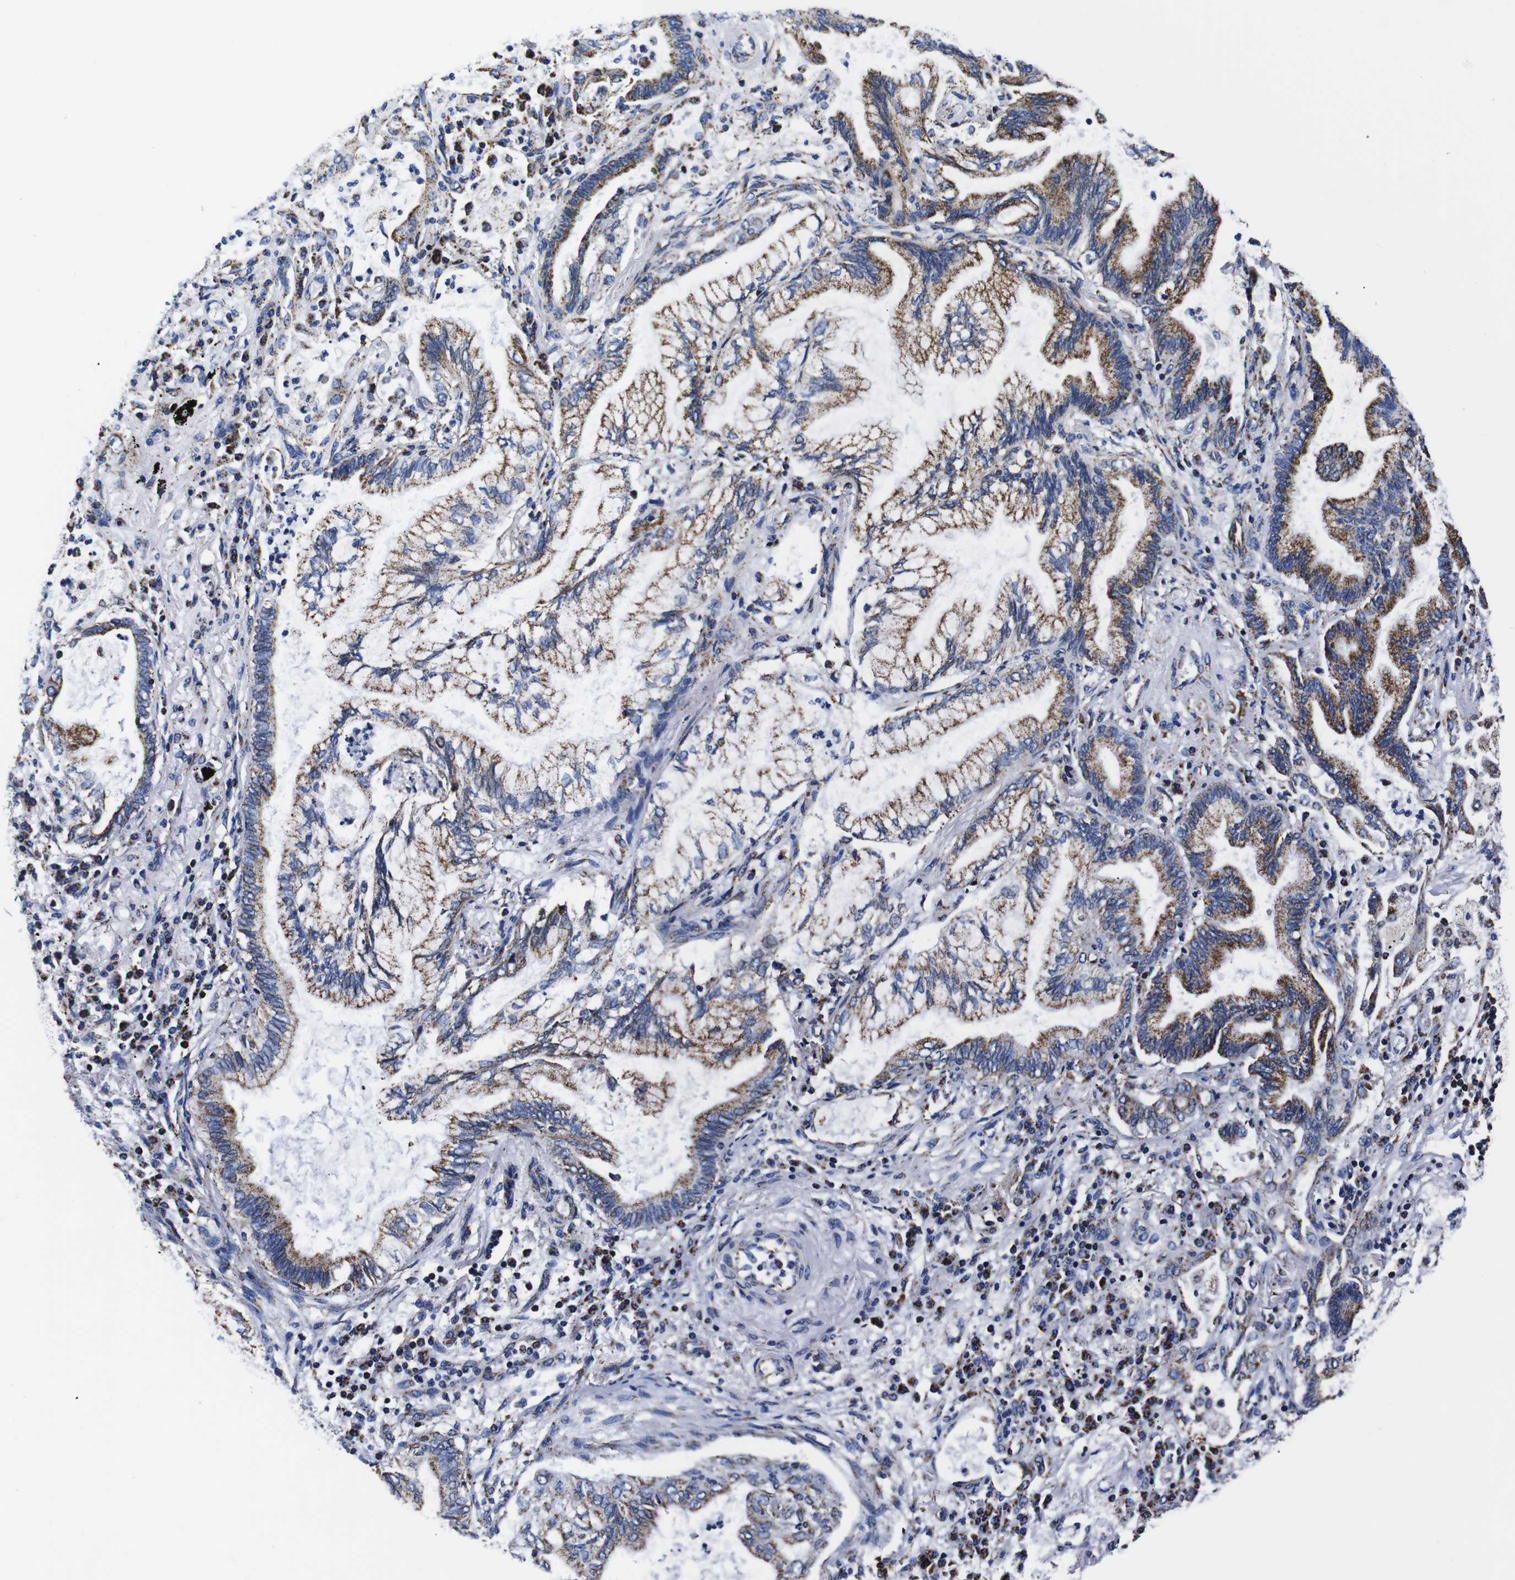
{"staining": {"intensity": "moderate", "quantity": ">75%", "location": "cytoplasmic/membranous"}, "tissue": "lung cancer", "cell_type": "Tumor cells", "image_type": "cancer", "snomed": [{"axis": "morphology", "description": "Normal tissue, NOS"}, {"axis": "morphology", "description": "Adenocarcinoma, NOS"}, {"axis": "topography", "description": "Bronchus"}, {"axis": "topography", "description": "Lung"}], "caption": "Protein expression analysis of human lung cancer reveals moderate cytoplasmic/membranous positivity in about >75% of tumor cells. (Stains: DAB in brown, nuclei in blue, Microscopy: brightfield microscopy at high magnification).", "gene": "FKBP9", "patient": {"sex": "female", "age": 70}}